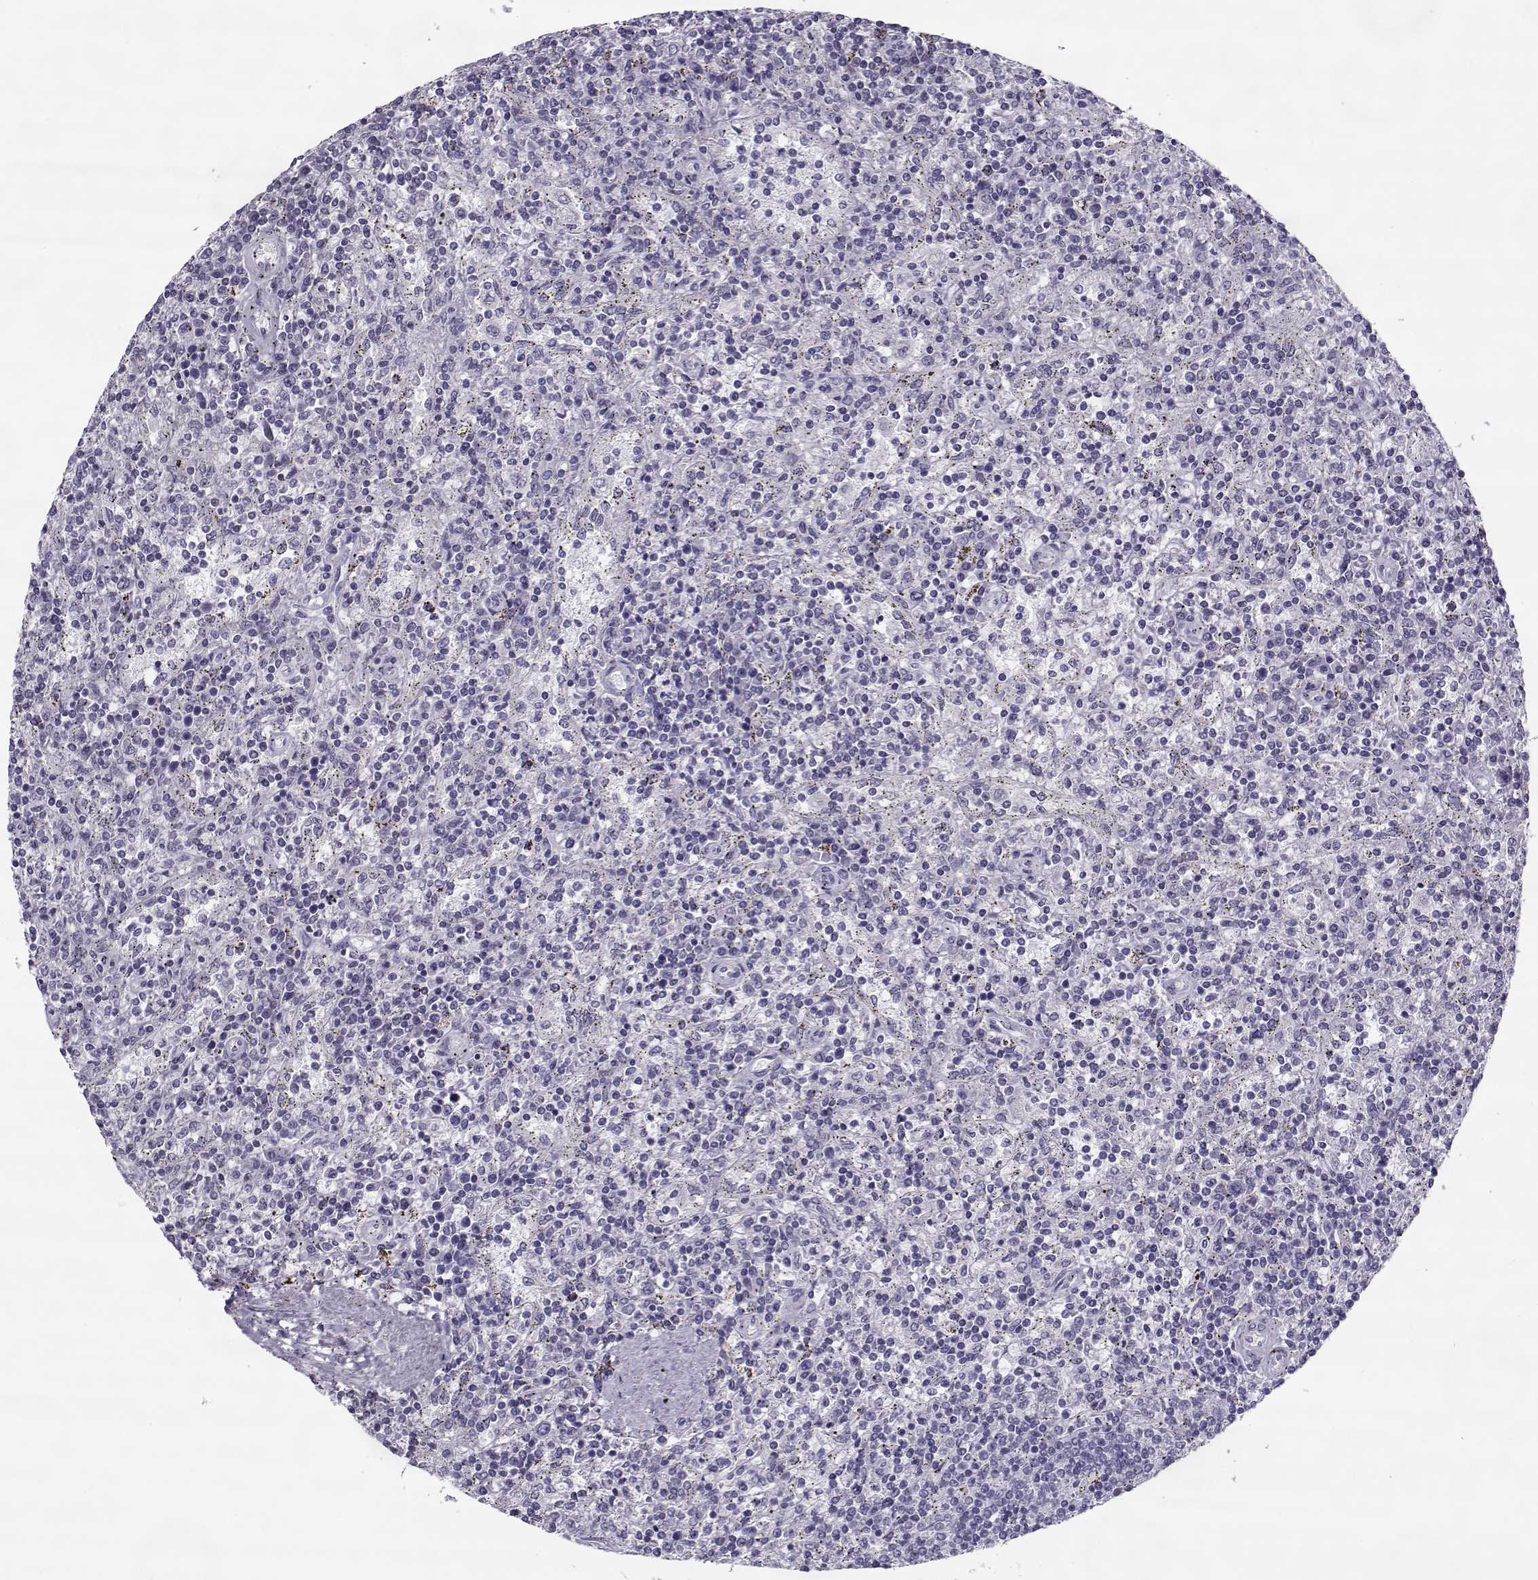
{"staining": {"intensity": "negative", "quantity": "none", "location": "none"}, "tissue": "lymphoma", "cell_type": "Tumor cells", "image_type": "cancer", "snomed": [{"axis": "morphology", "description": "Malignant lymphoma, non-Hodgkin's type, Low grade"}, {"axis": "topography", "description": "Spleen"}], "caption": "DAB (3,3'-diaminobenzidine) immunohistochemical staining of low-grade malignant lymphoma, non-Hodgkin's type reveals no significant positivity in tumor cells.", "gene": "PP2D1", "patient": {"sex": "male", "age": 62}}